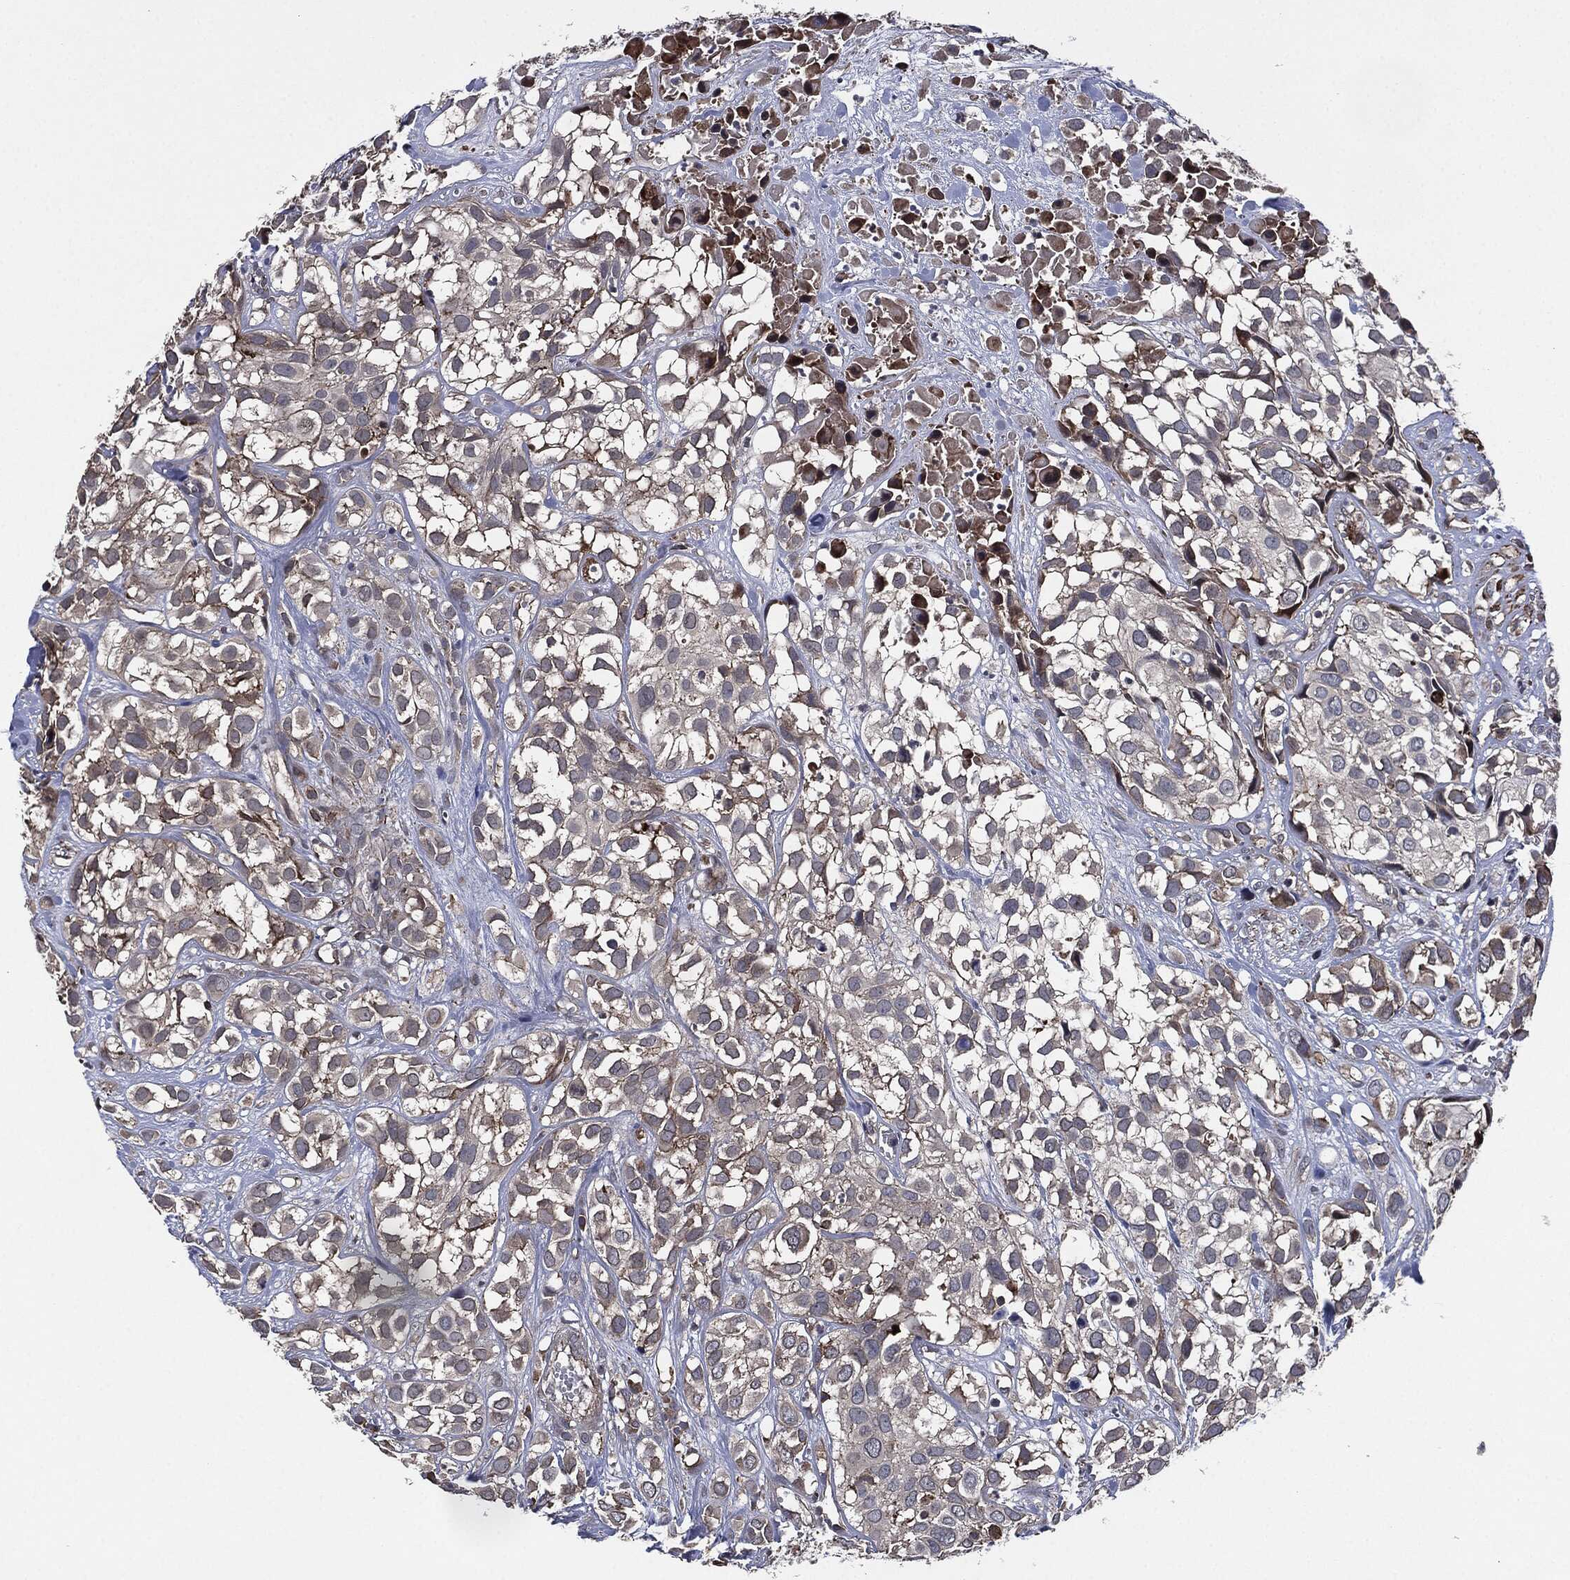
{"staining": {"intensity": "negative", "quantity": "none", "location": "none"}, "tissue": "urothelial cancer", "cell_type": "Tumor cells", "image_type": "cancer", "snomed": [{"axis": "morphology", "description": "Urothelial carcinoma, High grade"}, {"axis": "topography", "description": "Urinary bladder"}], "caption": "Immunohistochemistry (IHC) of human high-grade urothelial carcinoma demonstrates no positivity in tumor cells. The staining was performed using DAB to visualize the protein expression in brown, while the nuclei were stained in blue with hematoxylin (Magnification: 20x).", "gene": "UBR1", "patient": {"sex": "male", "age": 56}}